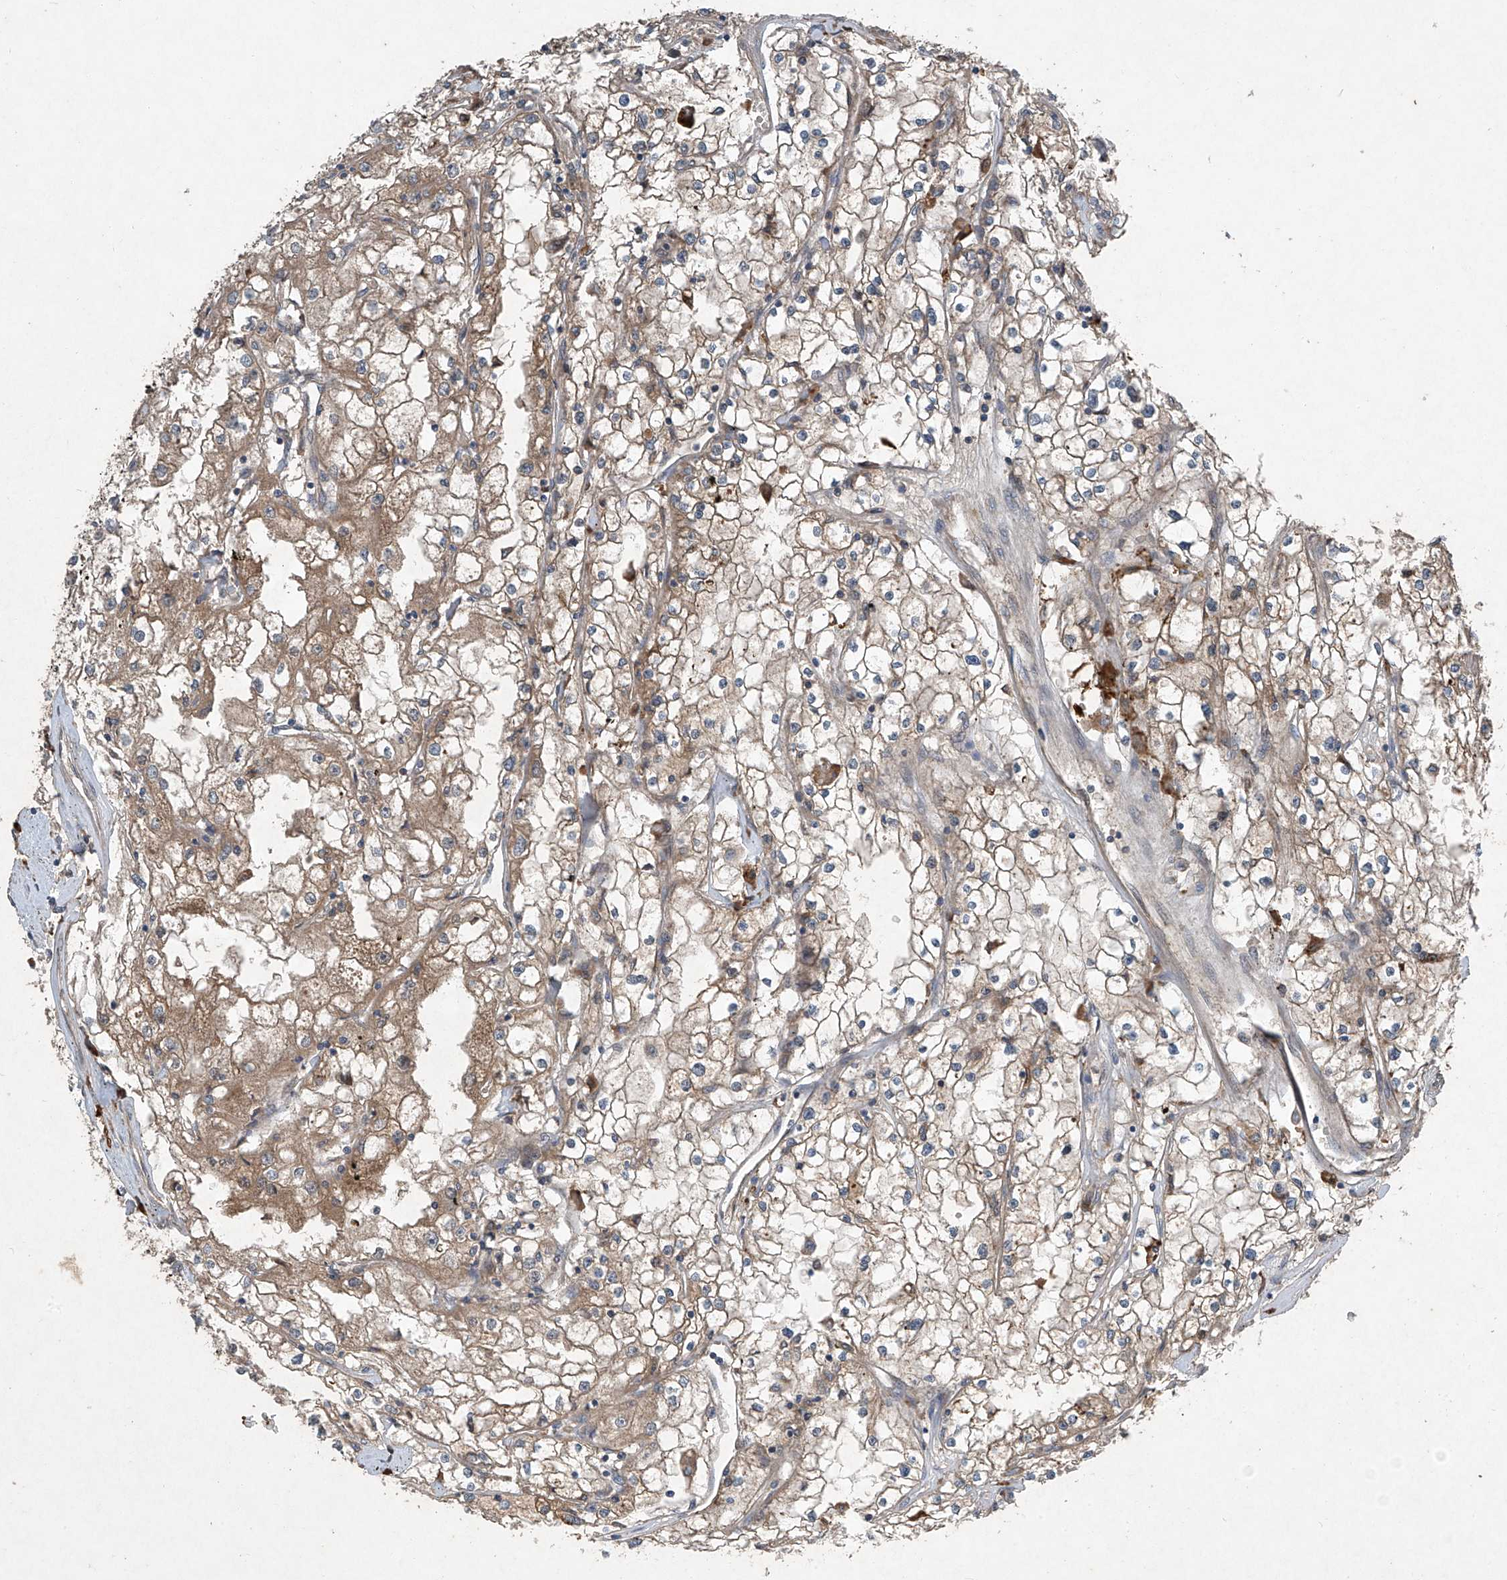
{"staining": {"intensity": "weak", "quantity": ">75%", "location": "cytoplasmic/membranous"}, "tissue": "renal cancer", "cell_type": "Tumor cells", "image_type": "cancer", "snomed": [{"axis": "morphology", "description": "Adenocarcinoma, NOS"}, {"axis": "topography", "description": "Kidney"}], "caption": "Human renal cancer (adenocarcinoma) stained with a brown dye exhibits weak cytoplasmic/membranous positive expression in approximately >75% of tumor cells.", "gene": "FOXRED2", "patient": {"sex": "male", "age": 56}}